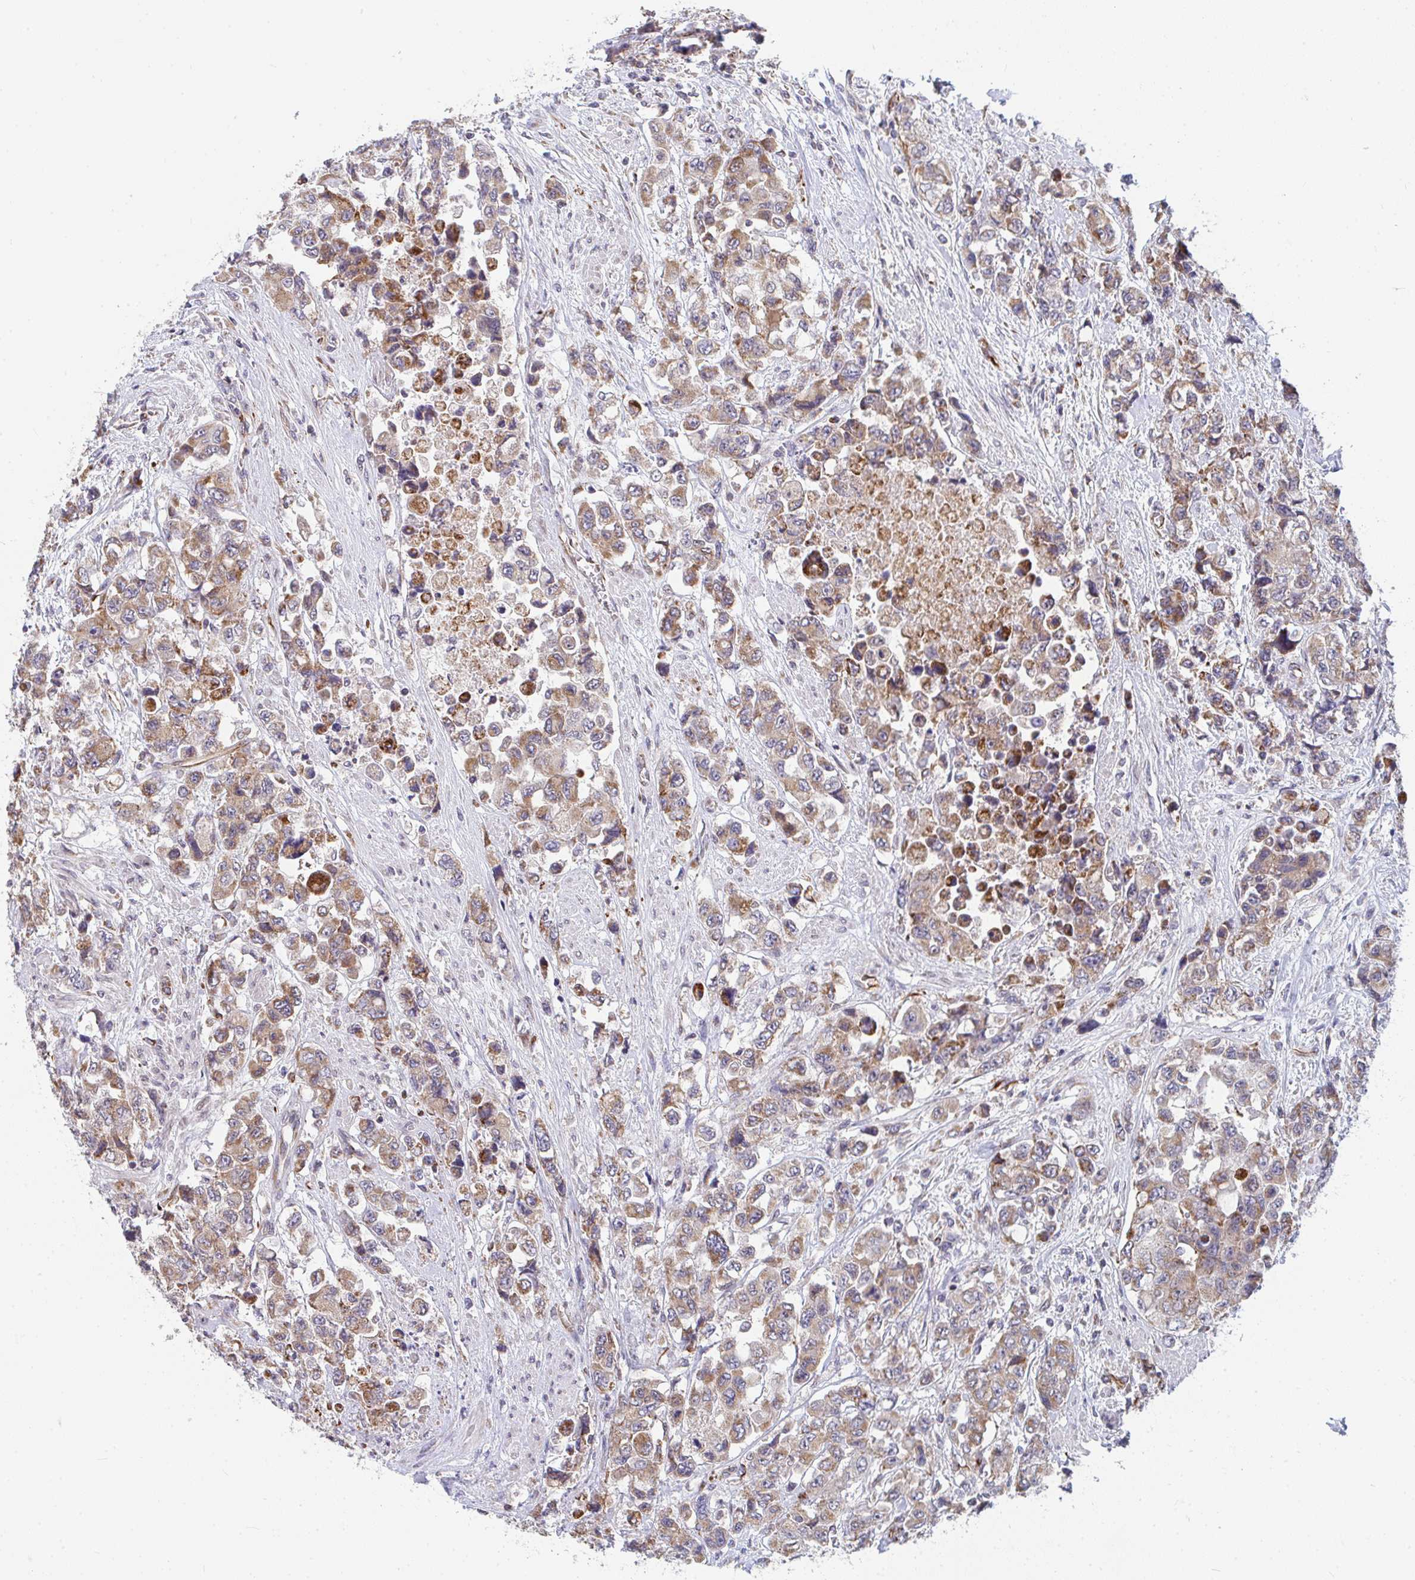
{"staining": {"intensity": "moderate", "quantity": ">75%", "location": "cytoplasmic/membranous"}, "tissue": "urothelial cancer", "cell_type": "Tumor cells", "image_type": "cancer", "snomed": [{"axis": "morphology", "description": "Urothelial carcinoma, High grade"}, {"axis": "topography", "description": "Urinary bladder"}], "caption": "Moderate cytoplasmic/membranous staining for a protein is present in approximately >75% of tumor cells of high-grade urothelial carcinoma using immunohistochemistry (IHC).", "gene": "EIF1AD", "patient": {"sex": "female", "age": 78}}